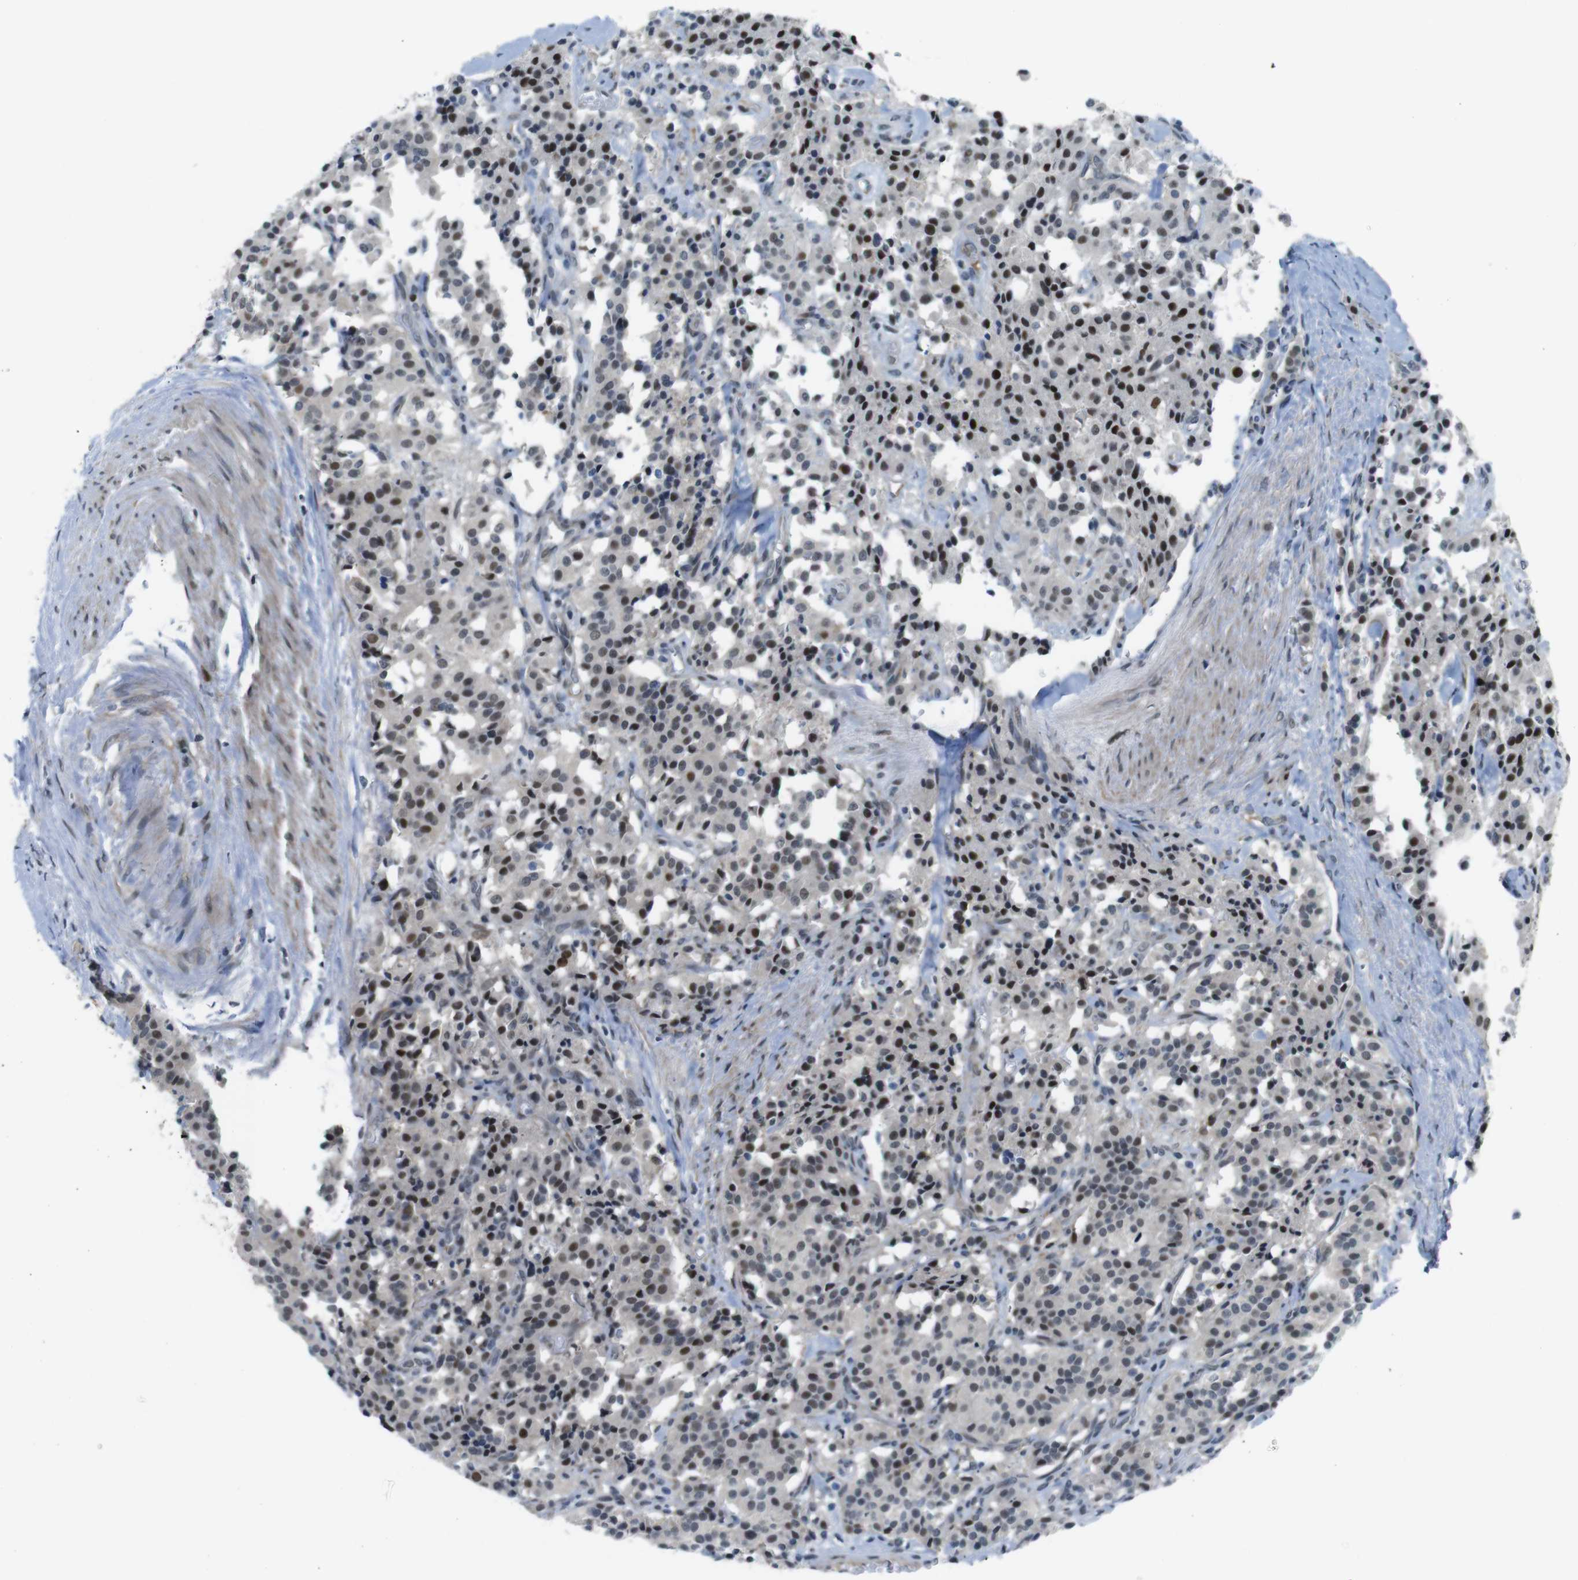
{"staining": {"intensity": "moderate", "quantity": "25%-75%", "location": "nuclear"}, "tissue": "carcinoid", "cell_type": "Tumor cells", "image_type": "cancer", "snomed": [{"axis": "morphology", "description": "Carcinoid, malignant, NOS"}, {"axis": "topography", "description": "Lung"}], "caption": "Immunohistochemical staining of carcinoid exhibits medium levels of moderate nuclear protein positivity in approximately 25%-75% of tumor cells. The staining was performed using DAB to visualize the protein expression in brown, while the nuclei were stained in blue with hematoxylin (Magnification: 20x).", "gene": "SMCO2", "patient": {"sex": "male", "age": 30}}